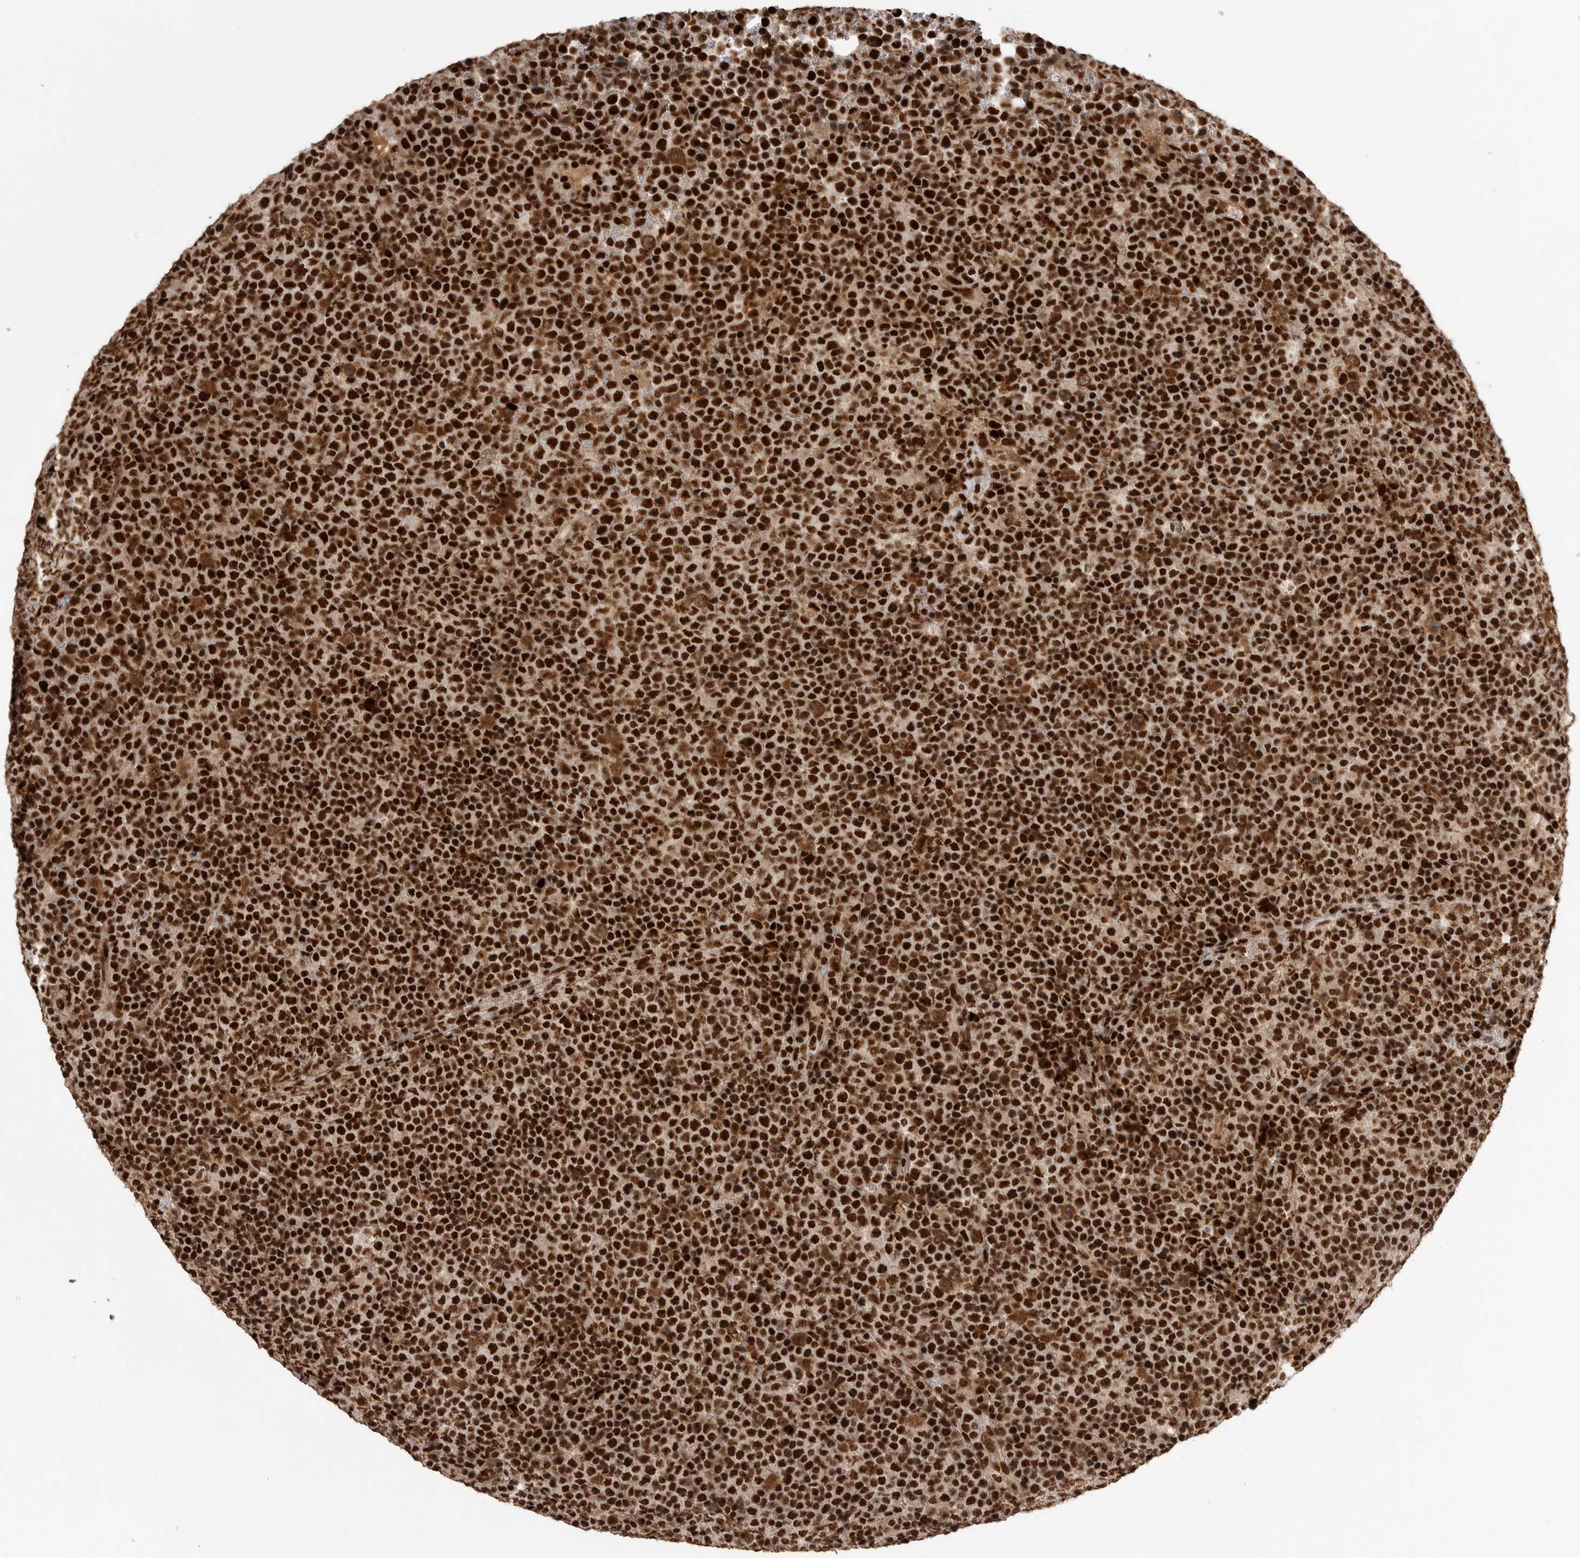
{"staining": {"intensity": "strong", "quantity": ">75%", "location": "nuclear"}, "tissue": "lymphoma", "cell_type": "Tumor cells", "image_type": "cancer", "snomed": [{"axis": "morphology", "description": "Malignant lymphoma, non-Hodgkin's type, High grade"}, {"axis": "topography", "description": "Lymph node"}], "caption": "IHC (DAB) staining of malignant lymphoma, non-Hodgkin's type (high-grade) shows strong nuclear protein staining in approximately >75% of tumor cells.", "gene": "PPP1R8", "patient": {"sex": "male", "age": 13}}